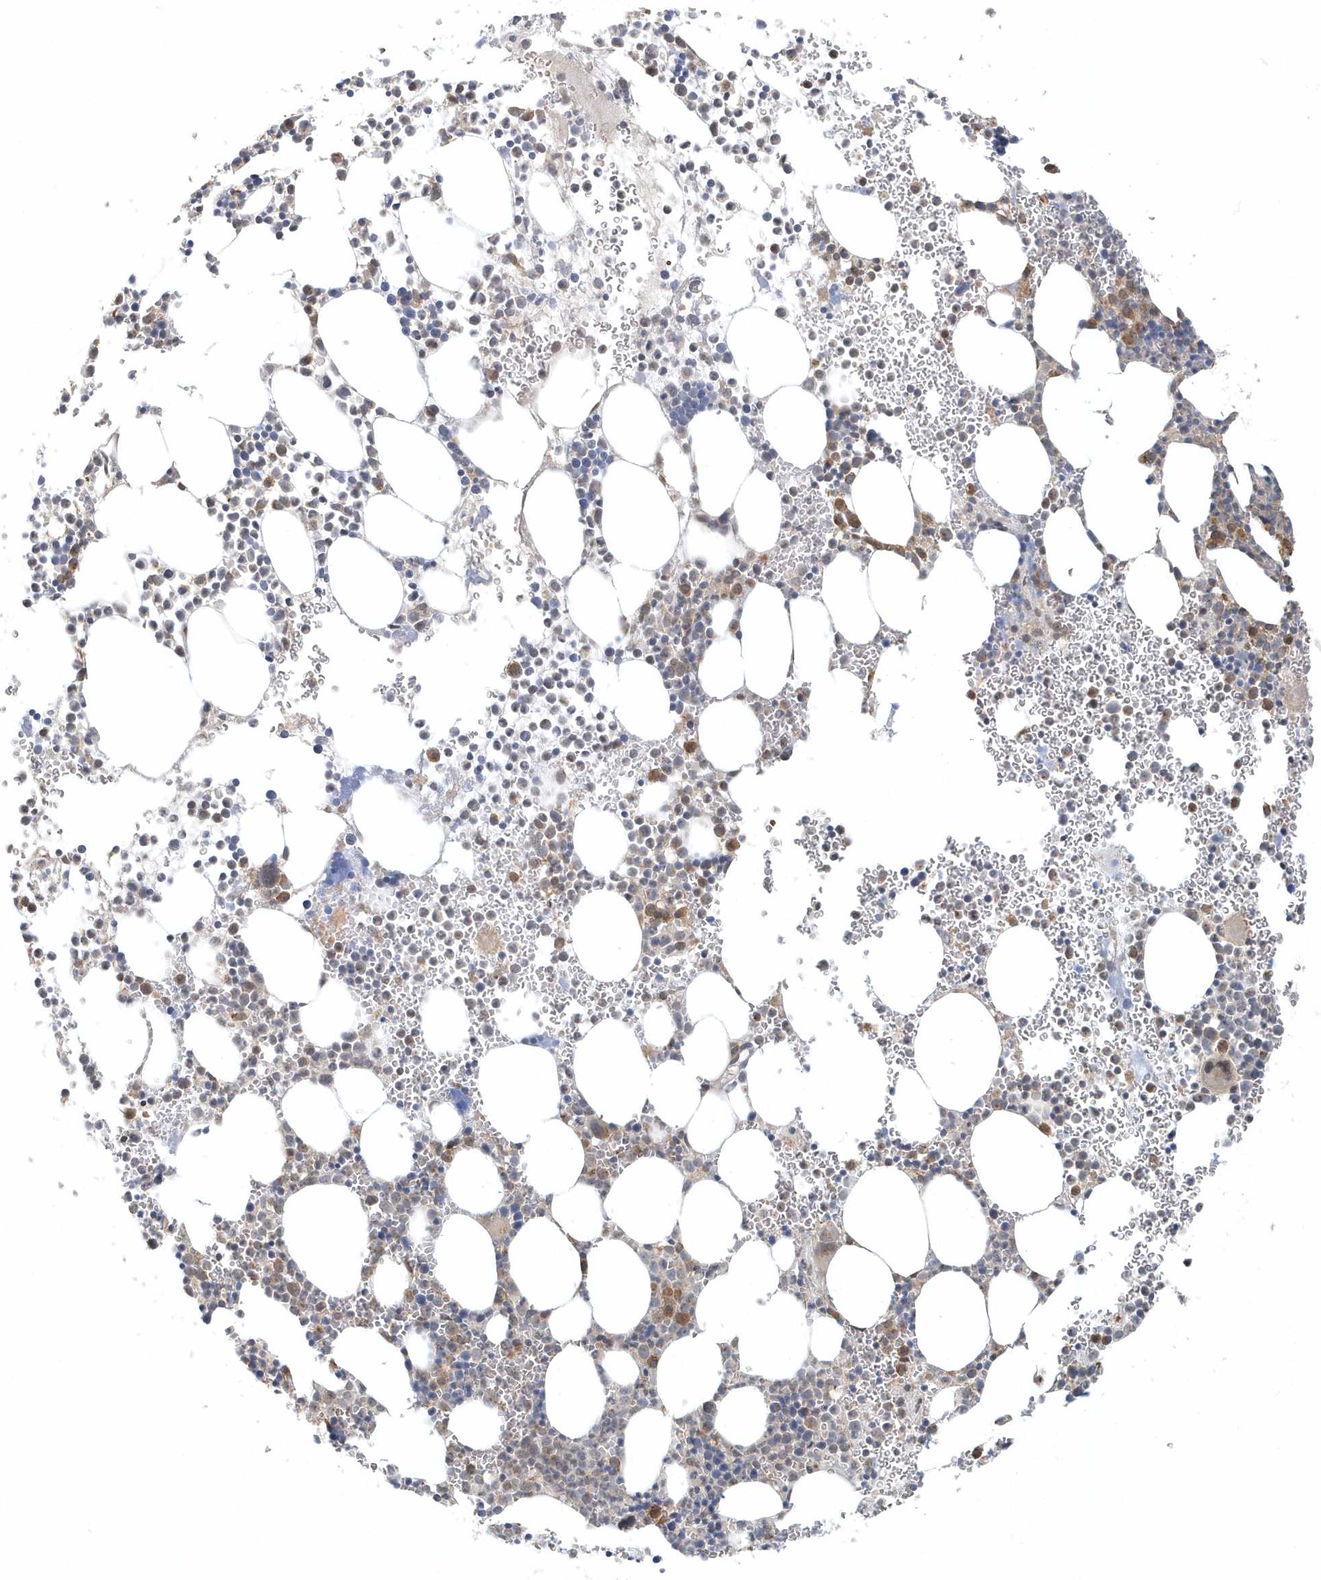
{"staining": {"intensity": "moderate", "quantity": "<25%", "location": "cytoplasmic/membranous,nuclear"}, "tissue": "bone marrow", "cell_type": "Hematopoietic cells", "image_type": "normal", "snomed": [{"axis": "morphology", "description": "Normal tissue, NOS"}, {"axis": "topography", "description": "Bone marrow"}], "caption": "Protein expression analysis of benign human bone marrow reveals moderate cytoplasmic/membranous,nuclear positivity in approximately <25% of hematopoietic cells.", "gene": "PSMD6", "patient": {"sex": "female", "age": 78}}